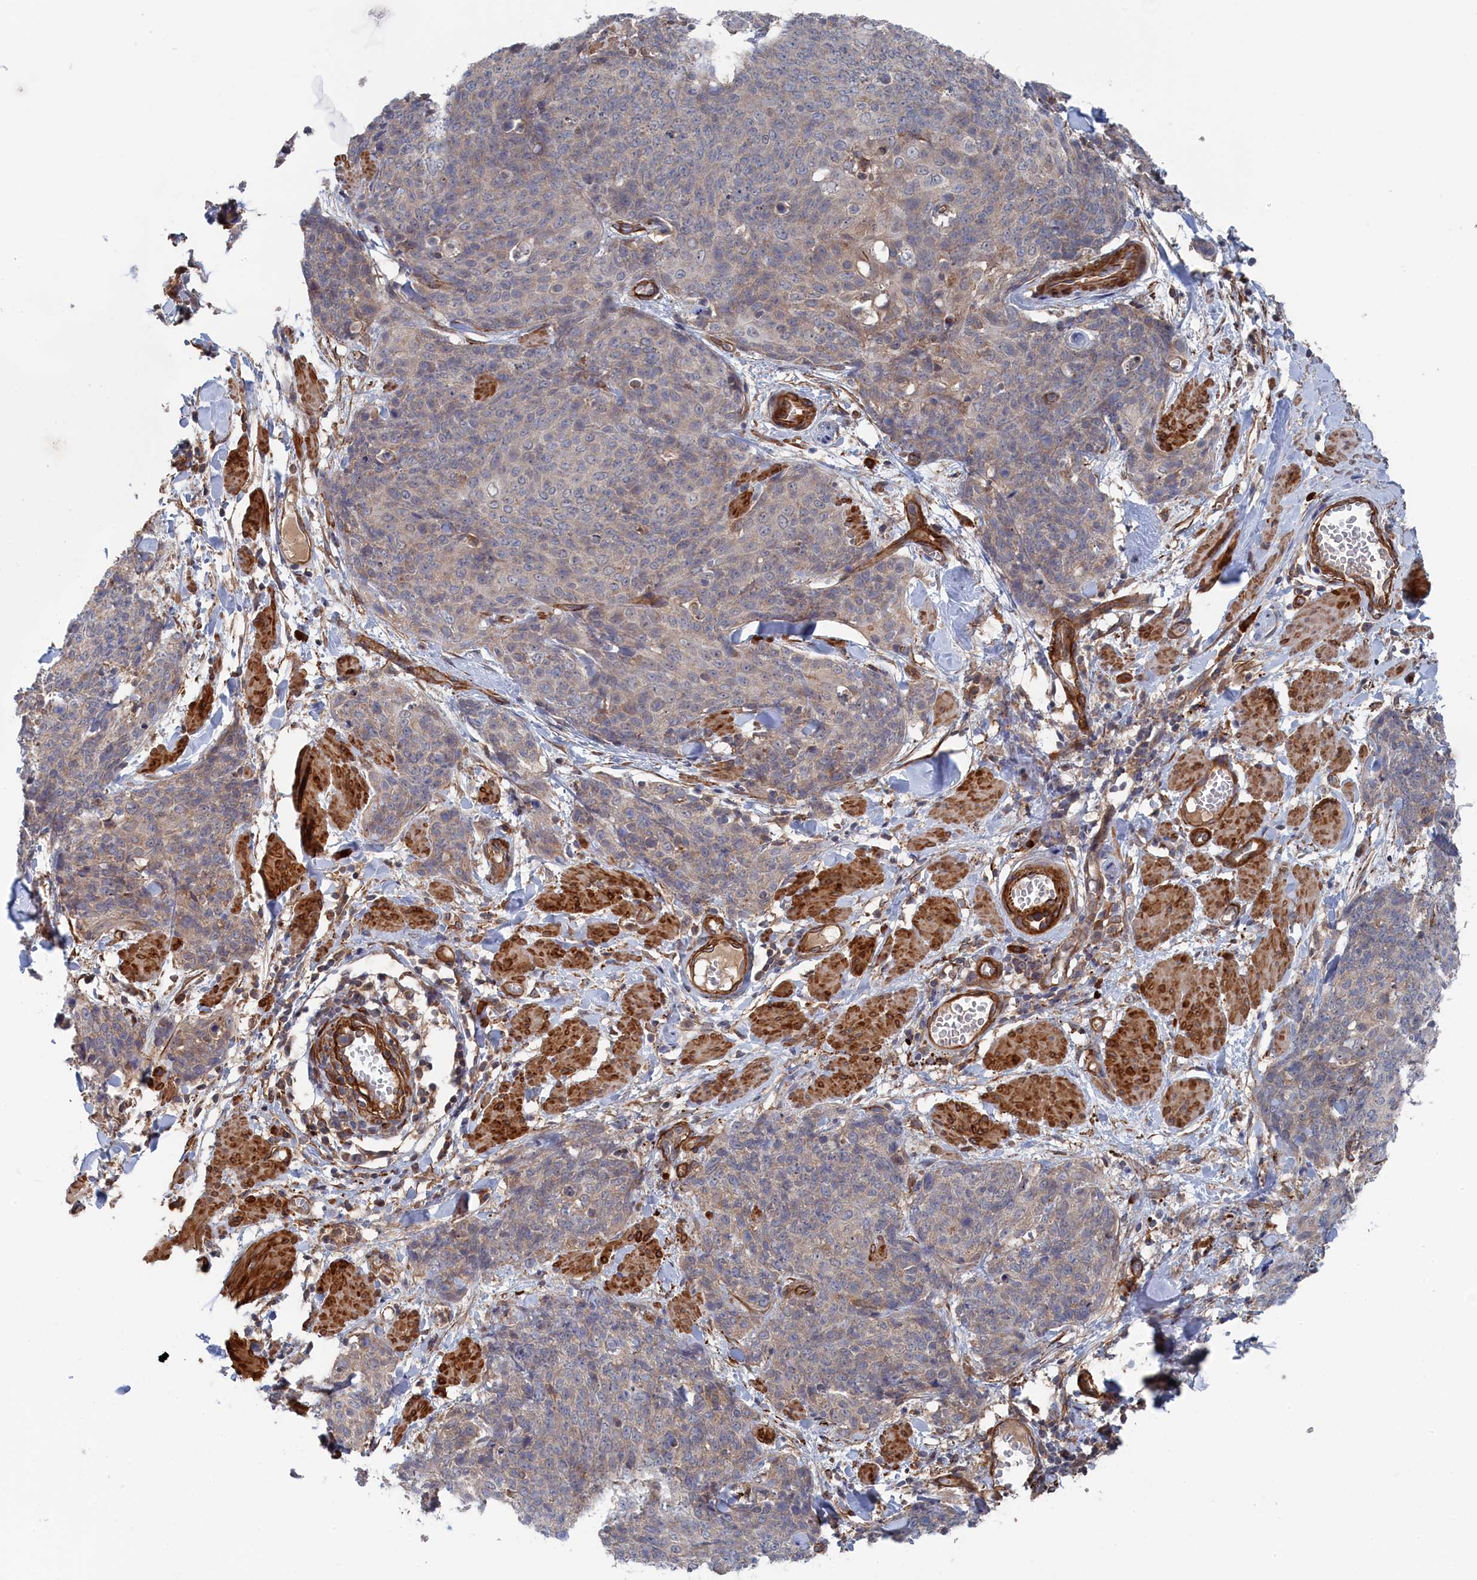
{"staining": {"intensity": "weak", "quantity": "25%-75%", "location": "cytoplasmic/membranous"}, "tissue": "skin cancer", "cell_type": "Tumor cells", "image_type": "cancer", "snomed": [{"axis": "morphology", "description": "Squamous cell carcinoma, NOS"}, {"axis": "topography", "description": "Skin"}, {"axis": "topography", "description": "Vulva"}], "caption": "A brown stain labels weak cytoplasmic/membranous staining of a protein in skin cancer (squamous cell carcinoma) tumor cells.", "gene": "FILIP1L", "patient": {"sex": "female", "age": 85}}